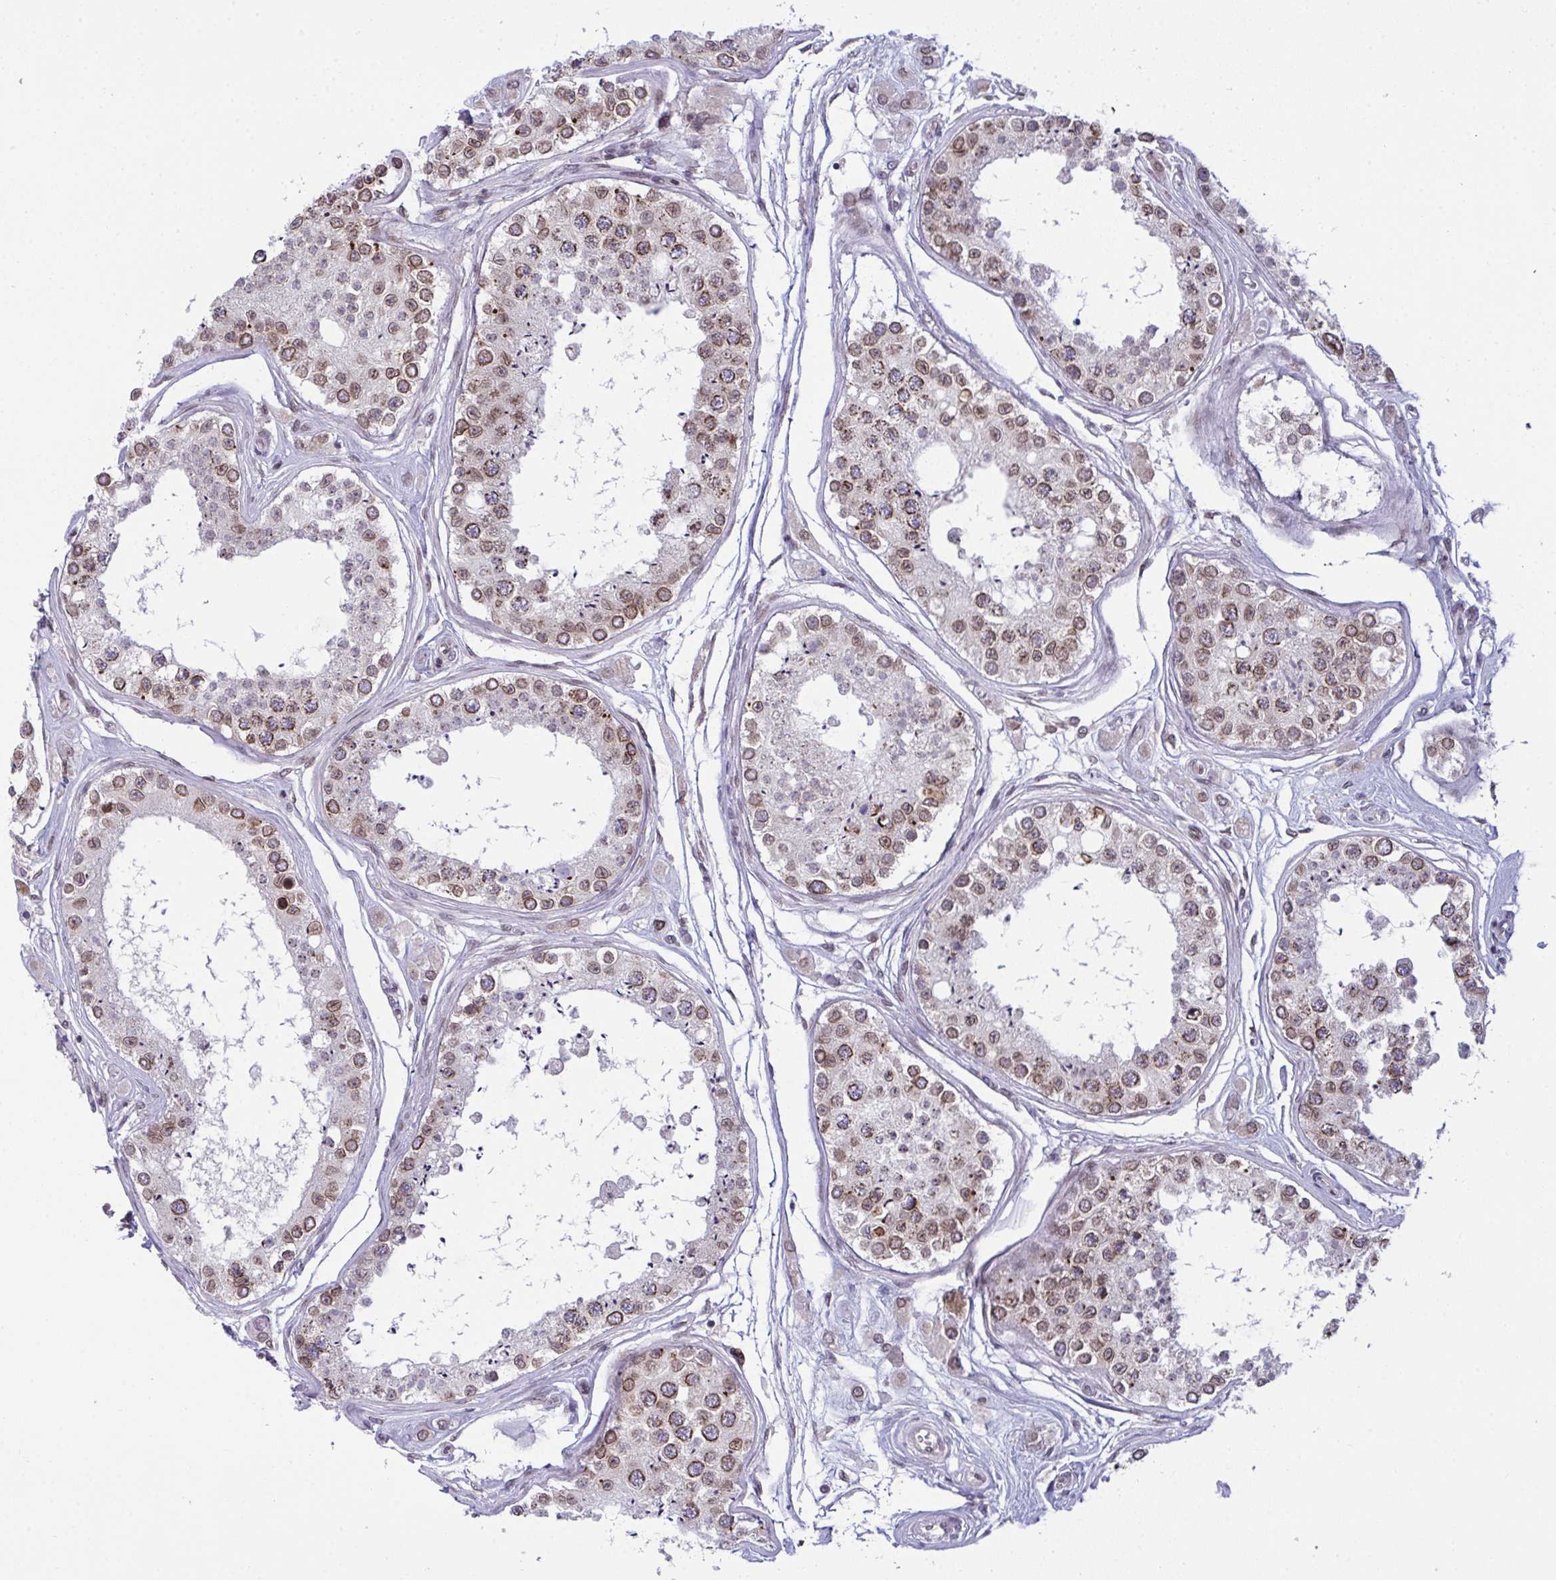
{"staining": {"intensity": "strong", "quantity": "25%-75%", "location": "cytoplasmic/membranous,nuclear"}, "tissue": "testis", "cell_type": "Cells in seminiferous ducts", "image_type": "normal", "snomed": [{"axis": "morphology", "description": "Normal tissue, NOS"}, {"axis": "topography", "description": "Testis"}], "caption": "Strong cytoplasmic/membranous,nuclear staining for a protein is identified in approximately 25%-75% of cells in seminiferous ducts of normal testis using immunohistochemistry (IHC).", "gene": "RANBP2", "patient": {"sex": "male", "age": 25}}